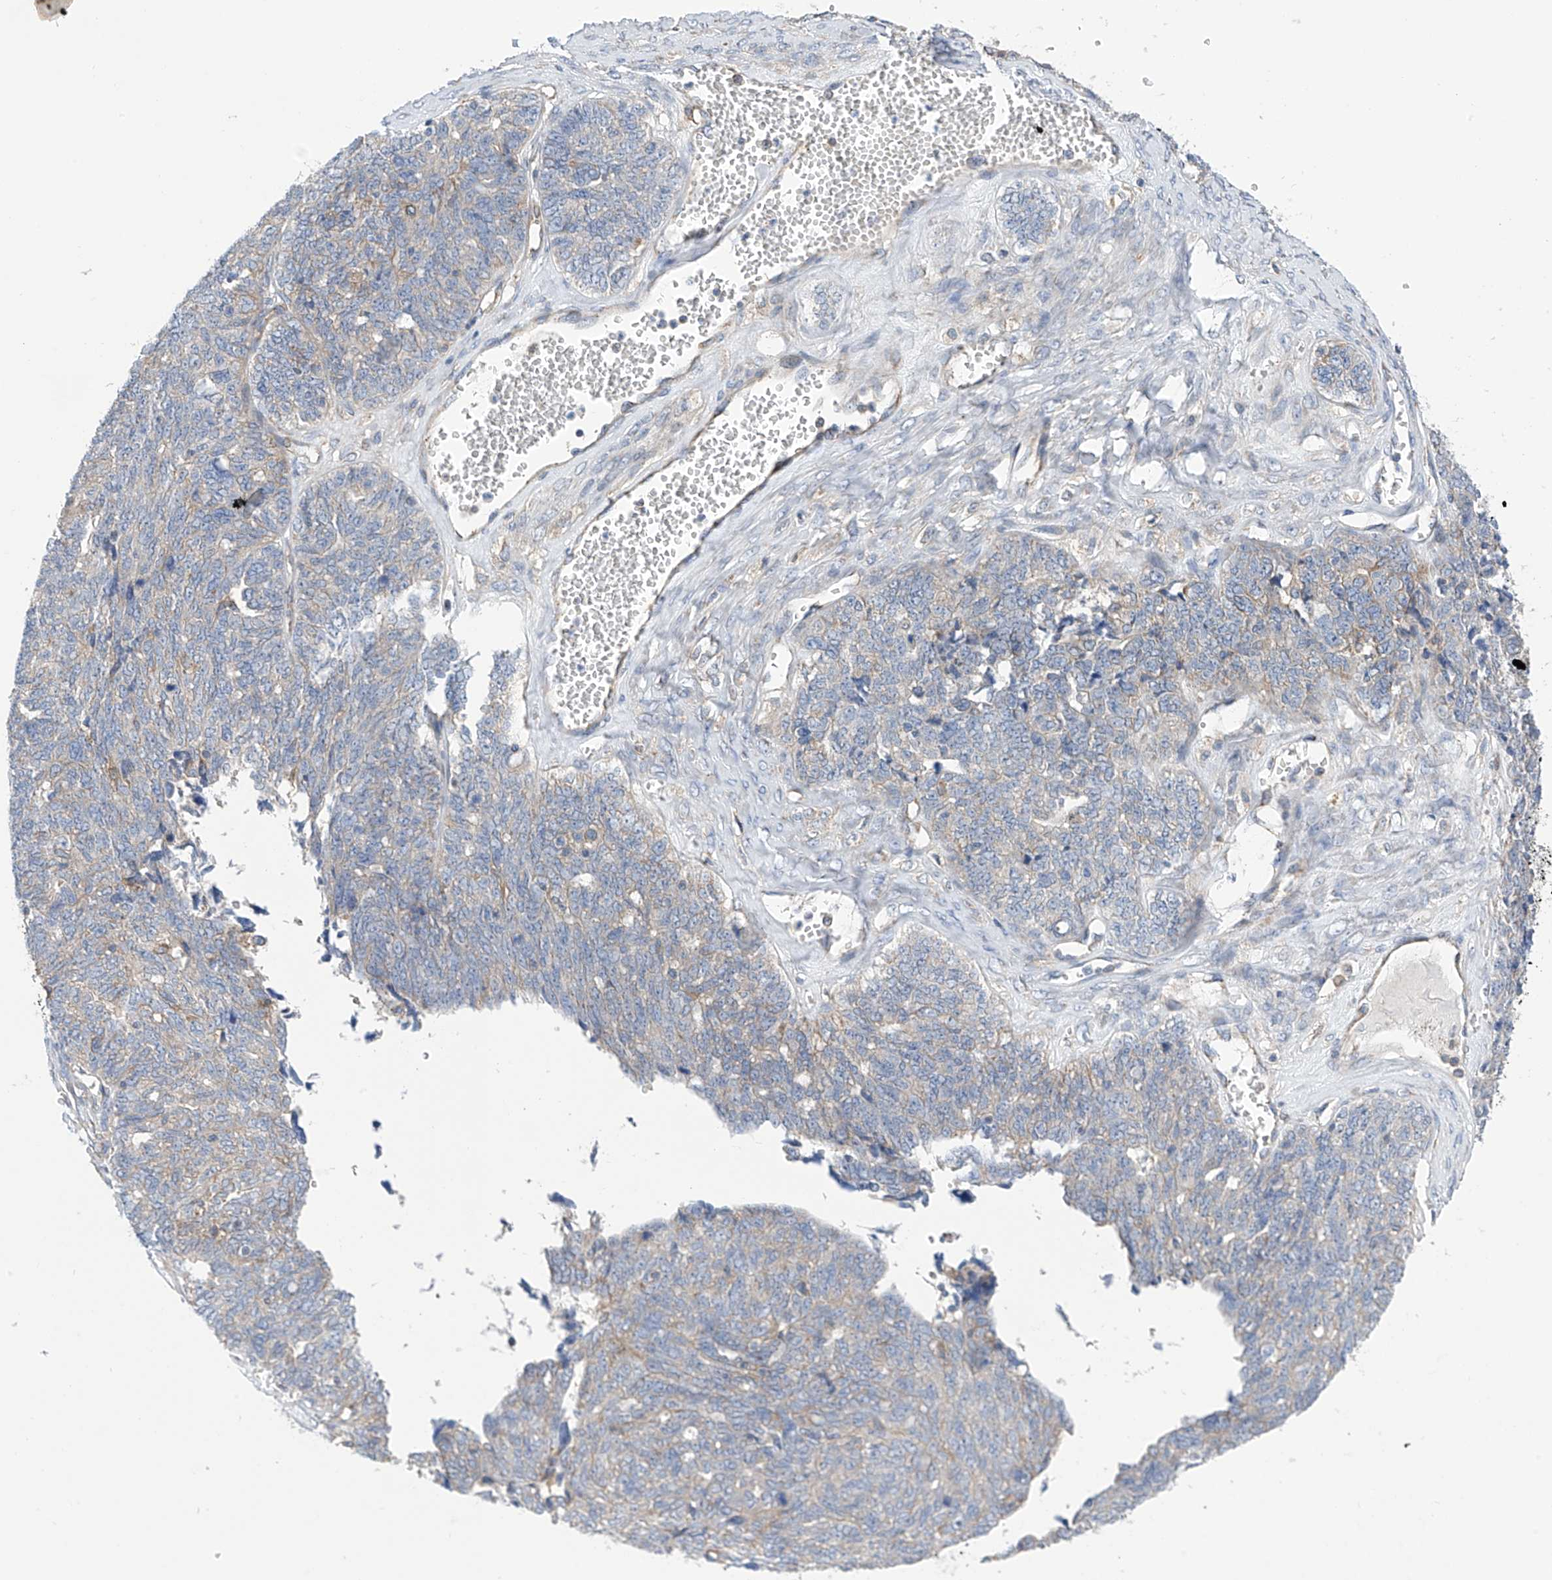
{"staining": {"intensity": "weak", "quantity": "<25%", "location": "cytoplasmic/membranous"}, "tissue": "ovarian cancer", "cell_type": "Tumor cells", "image_type": "cancer", "snomed": [{"axis": "morphology", "description": "Cystadenocarcinoma, serous, NOS"}, {"axis": "topography", "description": "Ovary"}], "caption": "Ovarian serous cystadenocarcinoma was stained to show a protein in brown. There is no significant positivity in tumor cells. (DAB immunohistochemistry, high magnification).", "gene": "P2RX7", "patient": {"sex": "female", "age": 79}}